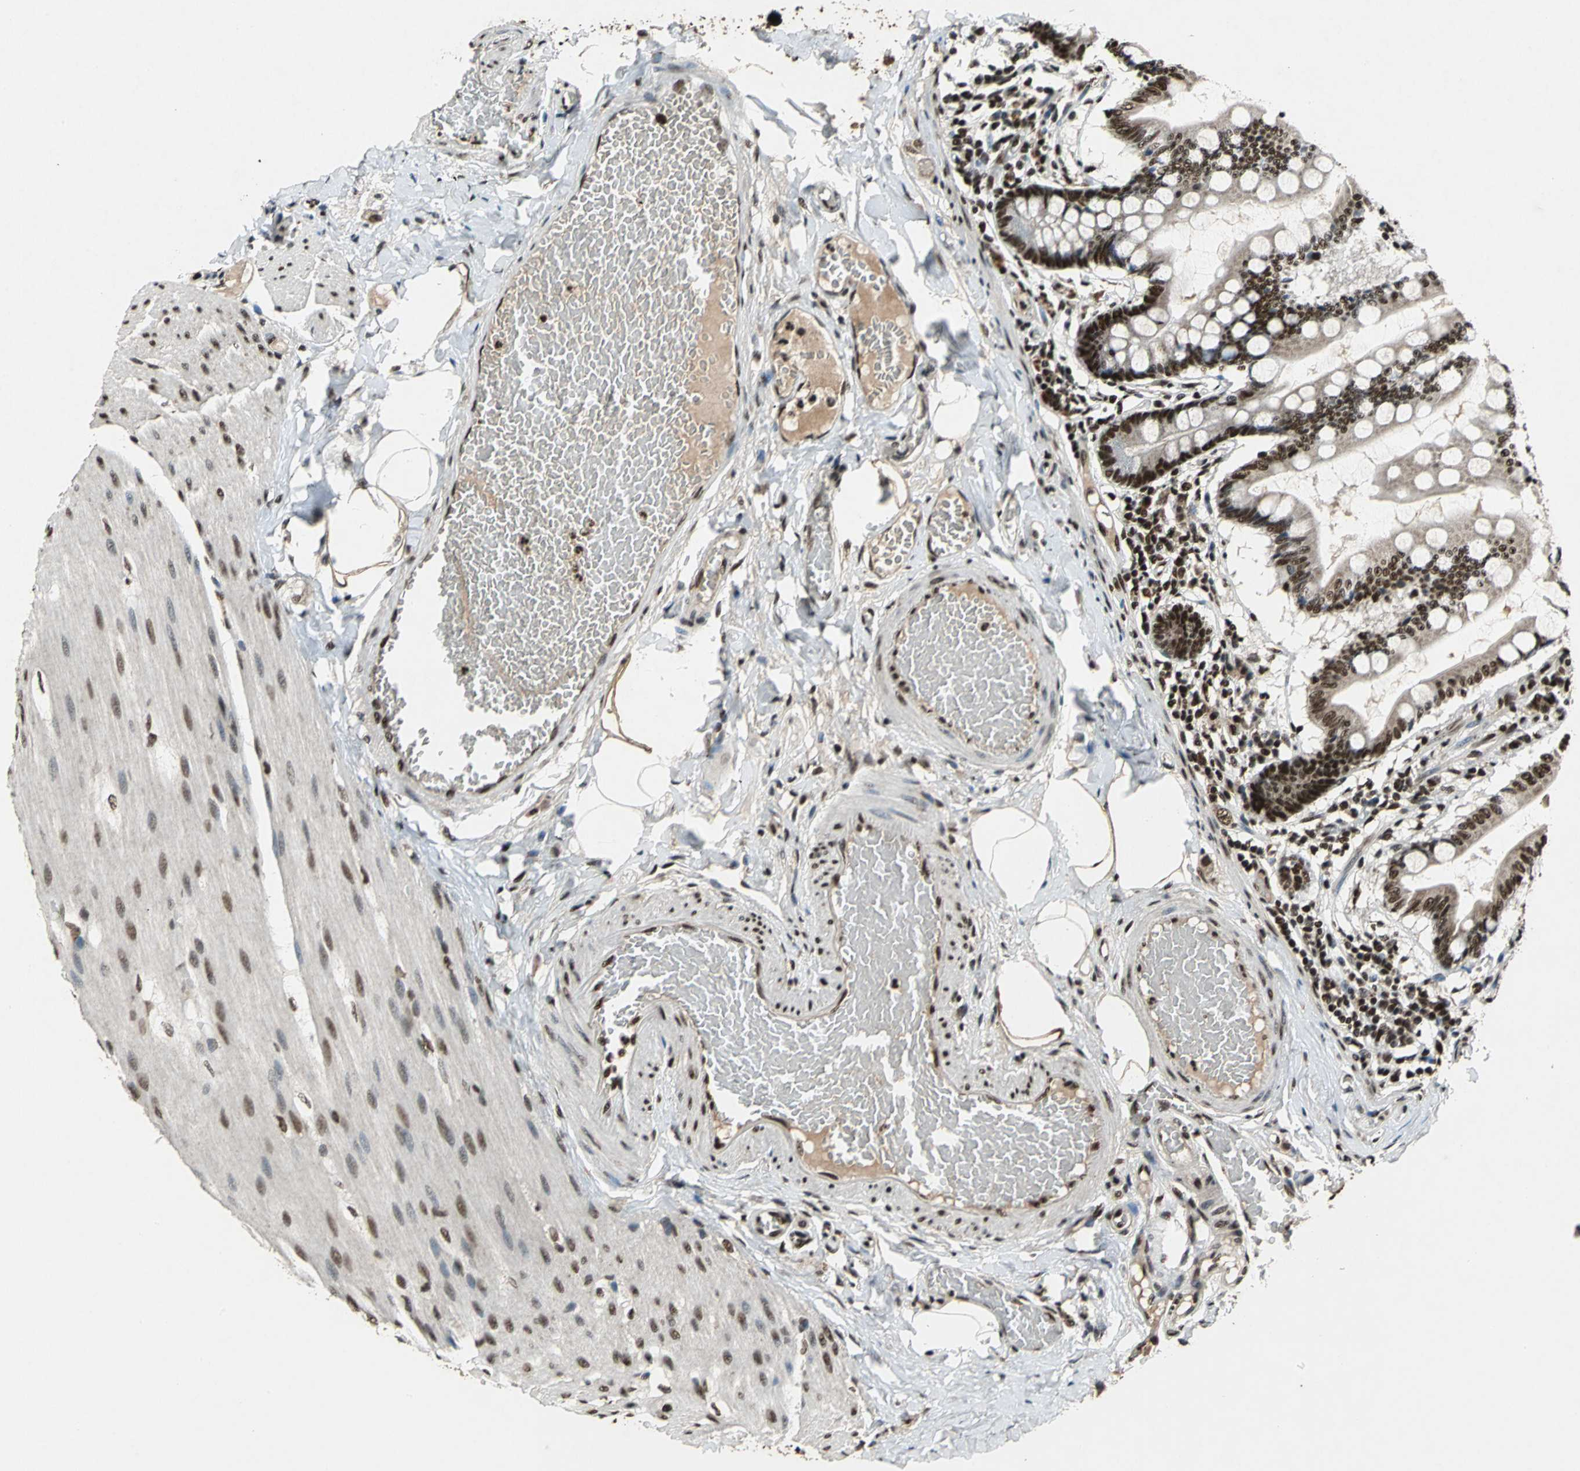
{"staining": {"intensity": "strong", "quantity": ">75%", "location": "nuclear"}, "tissue": "small intestine", "cell_type": "Glandular cells", "image_type": "normal", "snomed": [{"axis": "morphology", "description": "Normal tissue, NOS"}, {"axis": "topography", "description": "Small intestine"}], "caption": "Small intestine stained with immunohistochemistry (IHC) demonstrates strong nuclear positivity in about >75% of glandular cells. (IHC, brightfield microscopy, high magnification).", "gene": "MTA2", "patient": {"sex": "male", "age": 41}}